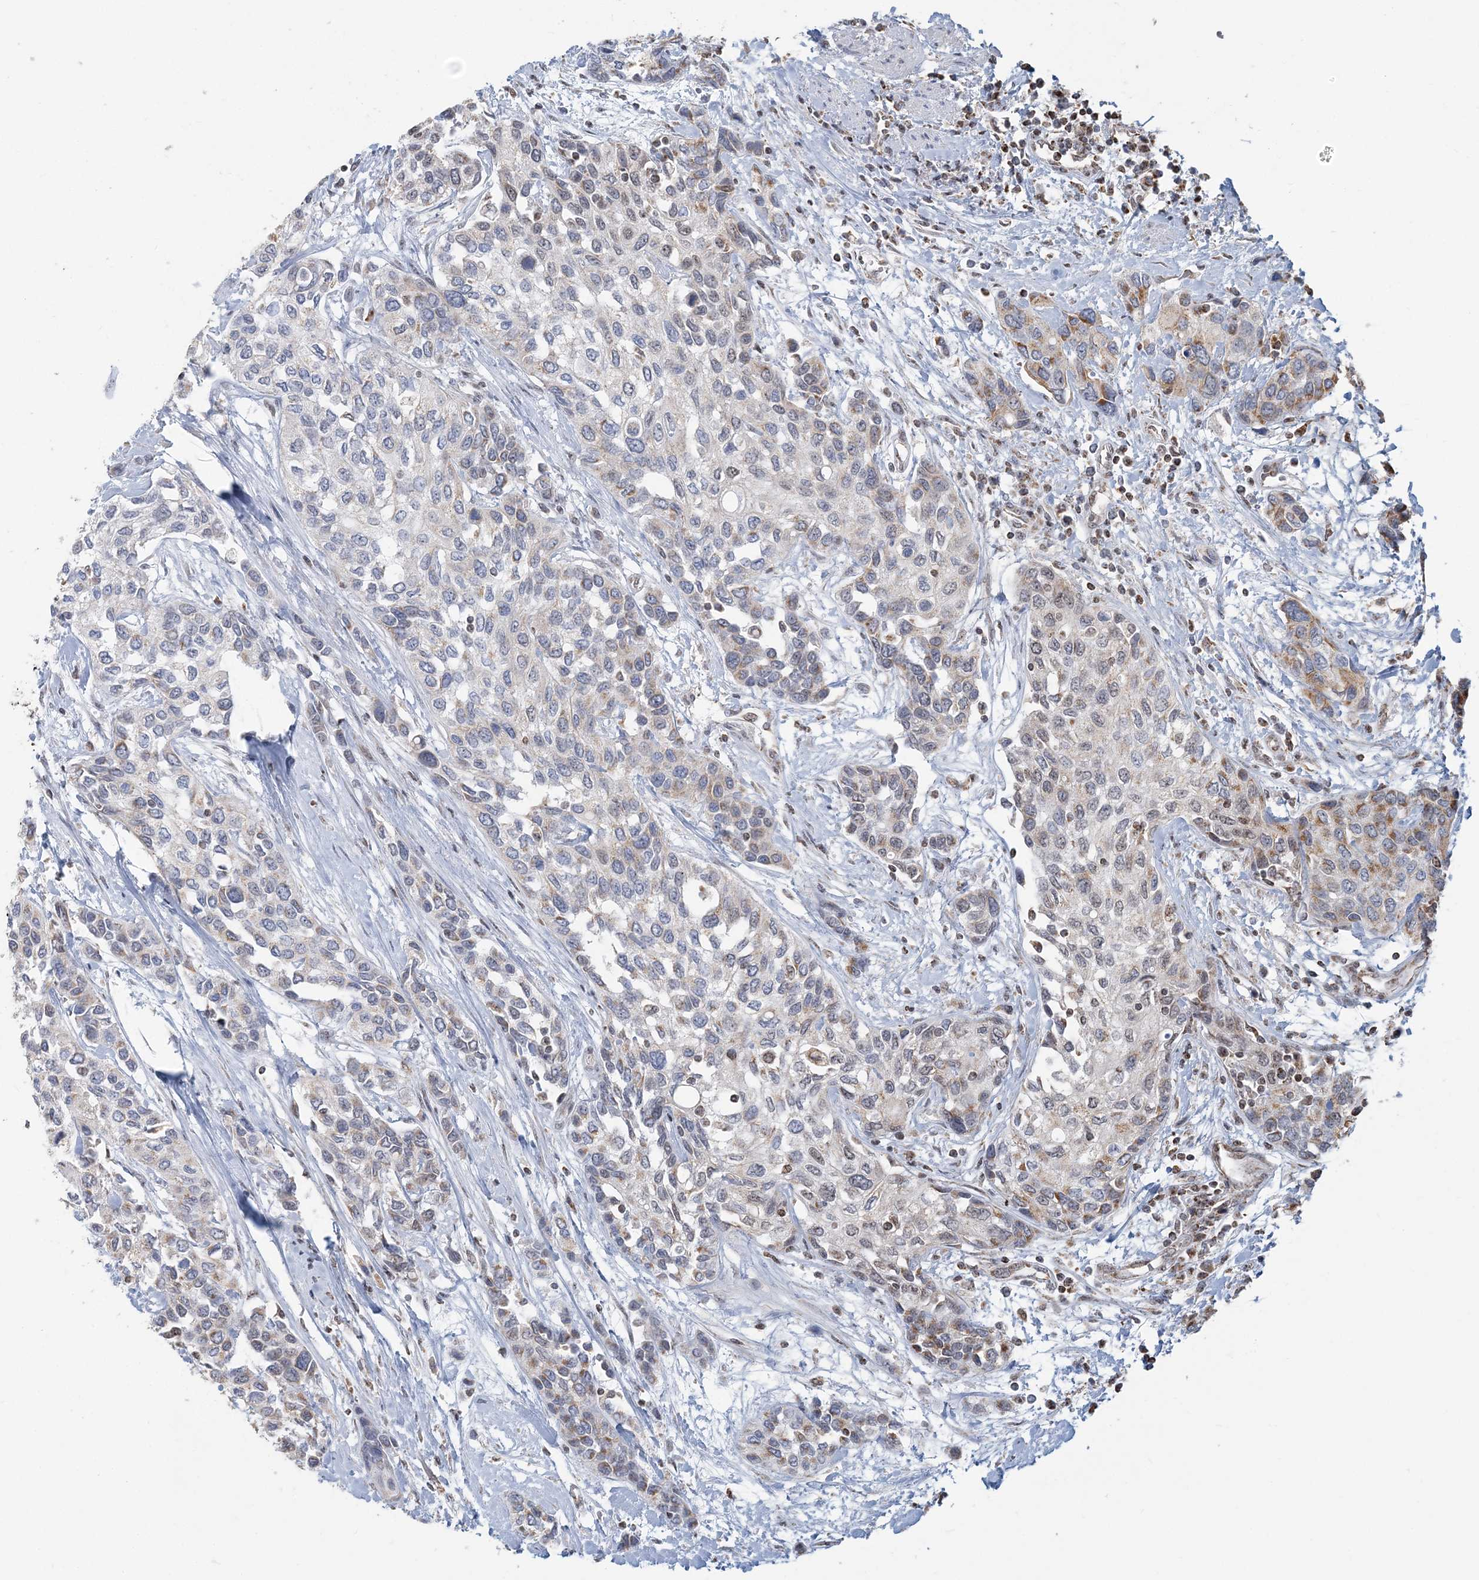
{"staining": {"intensity": "moderate", "quantity": ">75%", "location": "cytoplasmic/membranous"}, "tissue": "urothelial cancer", "cell_type": "Tumor cells", "image_type": "cancer", "snomed": [{"axis": "morphology", "description": "Normal tissue, NOS"}, {"axis": "morphology", "description": "Urothelial carcinoma, High grade"}, {"axis": "topography", "description": "Vascular tissue"}, {"axis": "topography", "description": "Urinary bladder"}], "caption": "Brown immunohistochemical staining in high-grade urothelial carcinoma shows moderate cytoplasmic/membranous staining in about >75% of tumor cells.", "gene": "SUCLG1", "patient": {"sex": "female", "age": 56}}